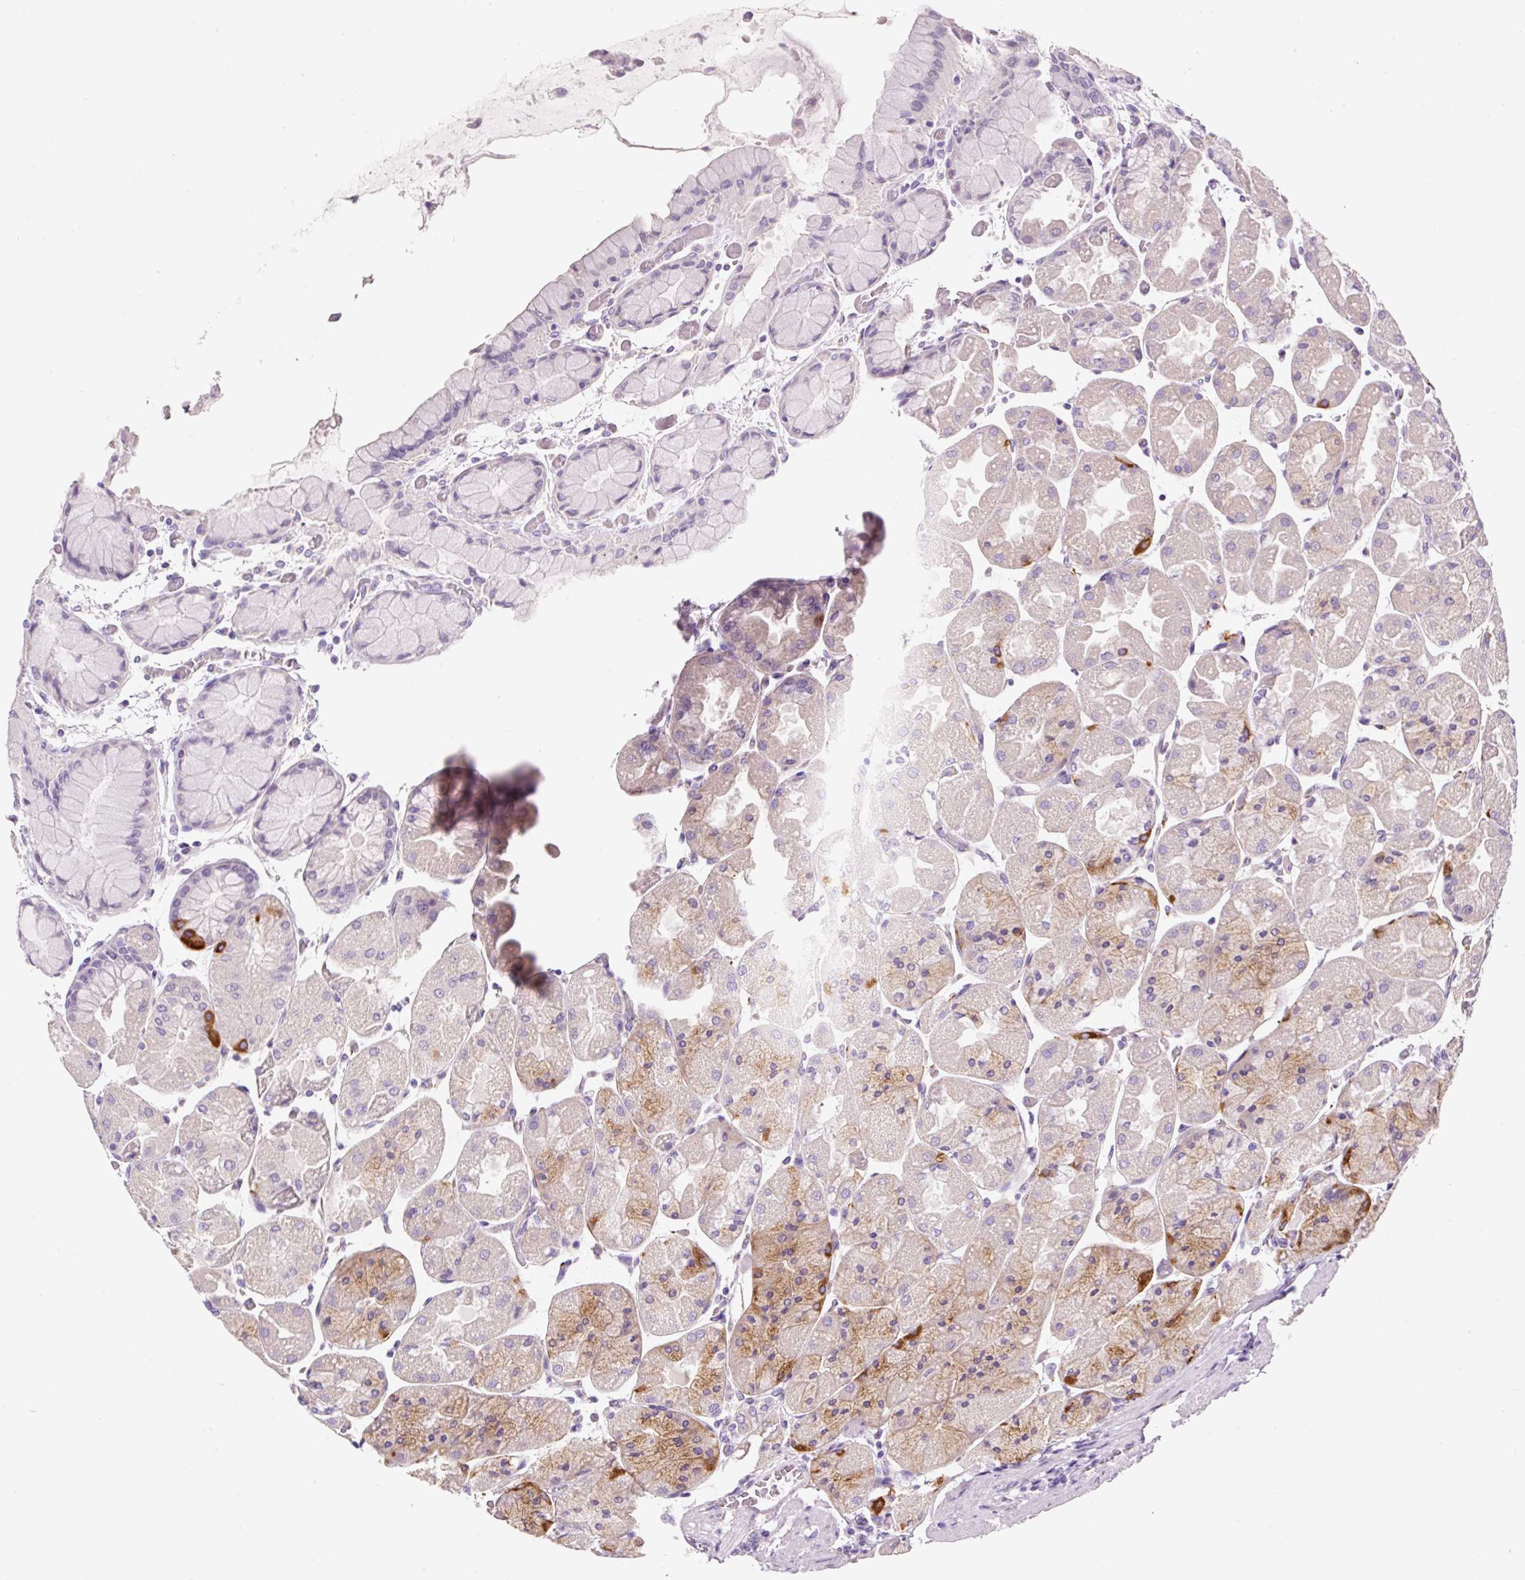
{"staining": {"intensity": "moderate", "quantity": "<25%", "location": "cytoplasmic/membranous"}, "tissue": "stomach", "cell_type": "Glandular cells", "image_type": "normal", "snomed": [{"axis": "morphology", "description": "Normal tissue, NOS"}, {"axis": "topography", "description": "Stomach"}], "caption": "Human stomach stained with a brown dye reveals moderate cytoplasmic/membranous positive staining in approximately <25% of glandular cells.", "gene": "SYP", "patient": {"sex": "female", "age": 61}}